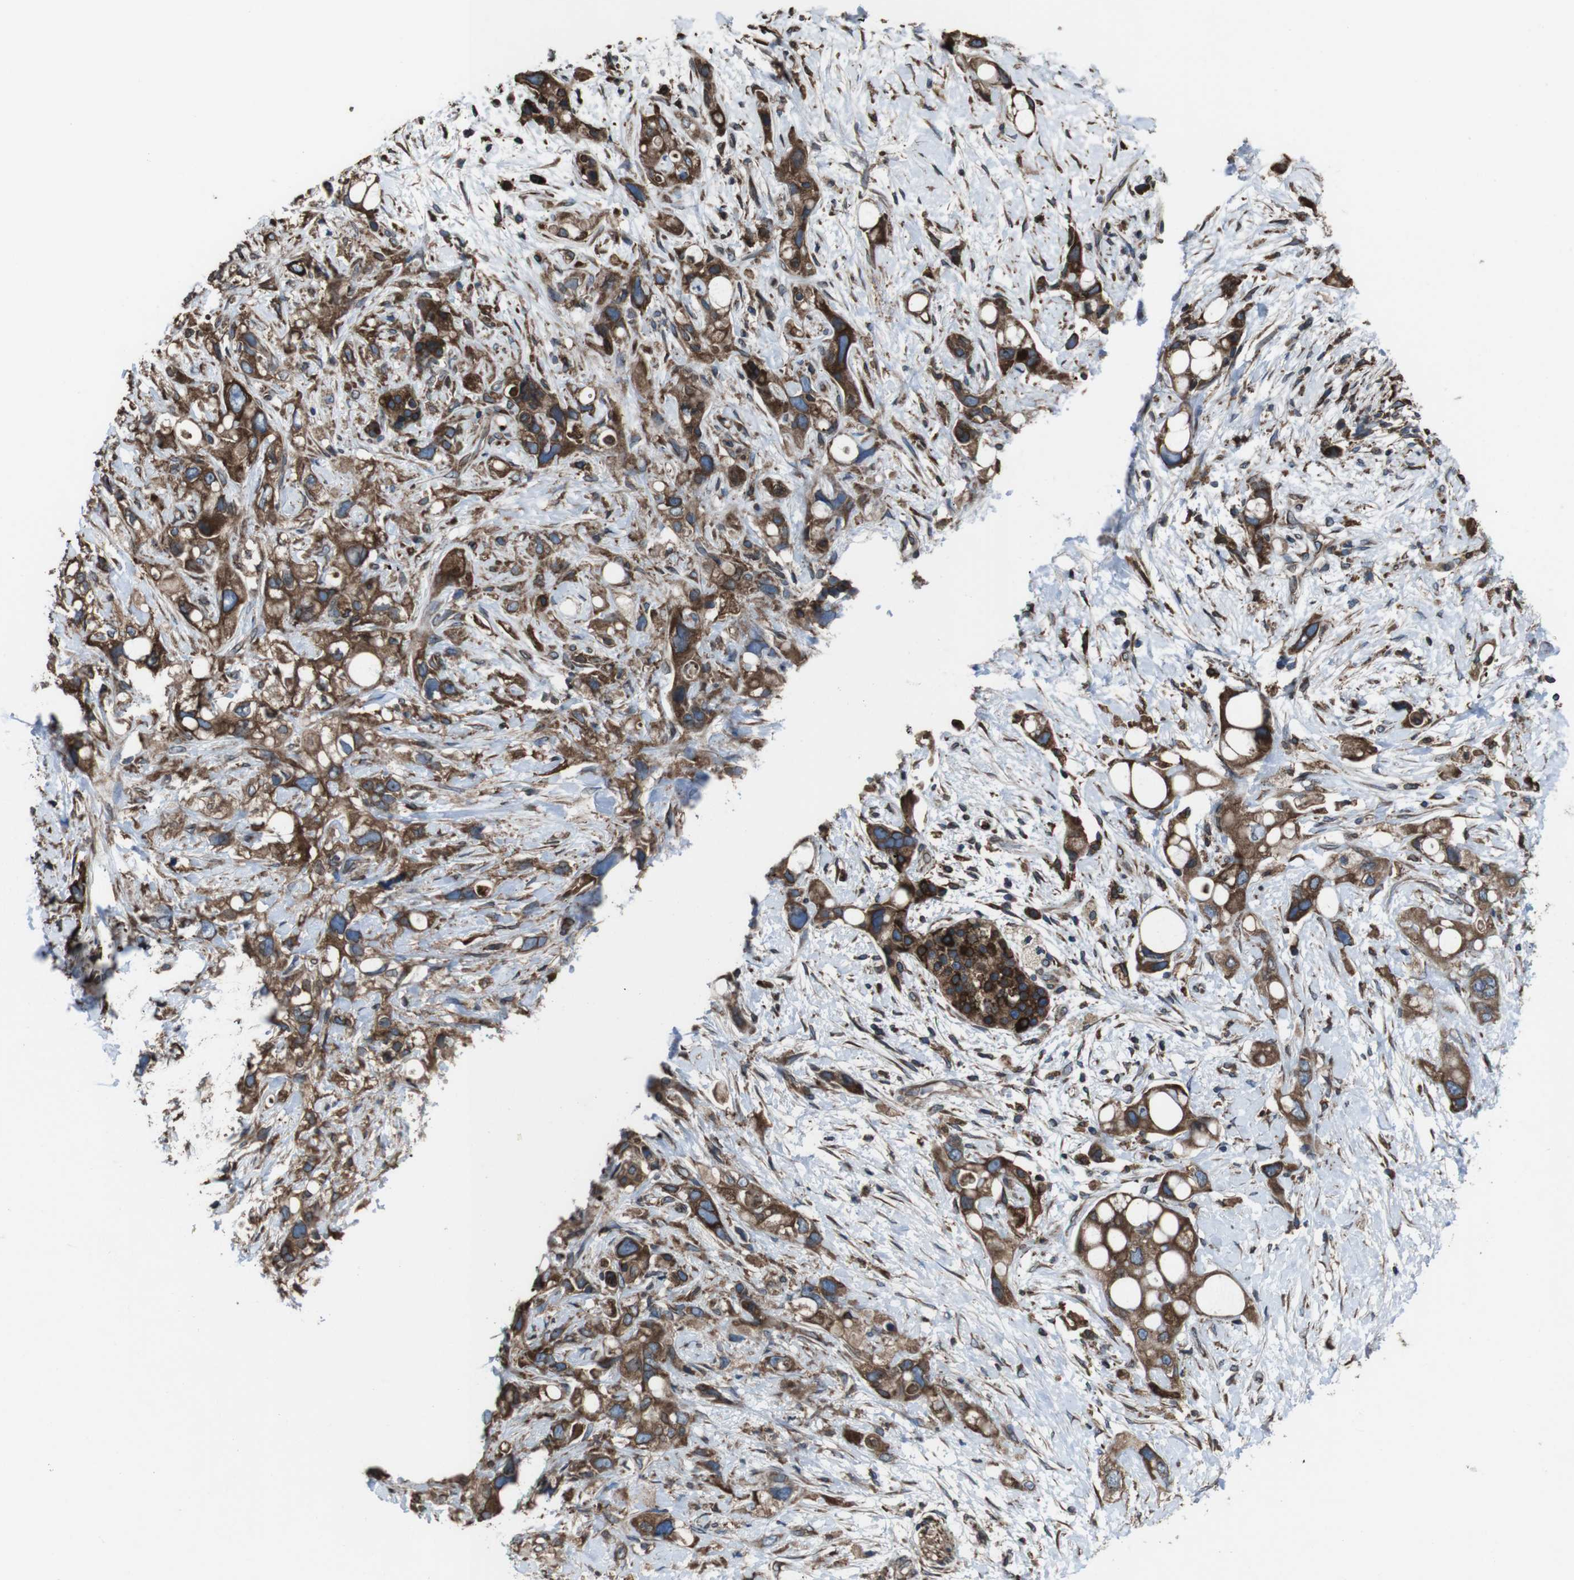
{"staining": {"intensity": "moderate", "quantity": ">75%", "location": "cytoplasmic/membranous"}, "tissue": "pancreatic cancer", "cell_type": "Tumor cells", "image_type": "cancer", "snomed": [{"axis": "morphology", "description": "Adenocarcinoma, NOS"}, {"axis": "topography", "description": "Pancreas"}], "caption": "Human pancreatic cancer (adenocarcinoma) stained with a brown dye reveals moderate cytoplasmic/membranous positive positivity in about >75% of tumor cells.", "gene": "APMAP", "patient": {"sex": "female", "age": 56}}